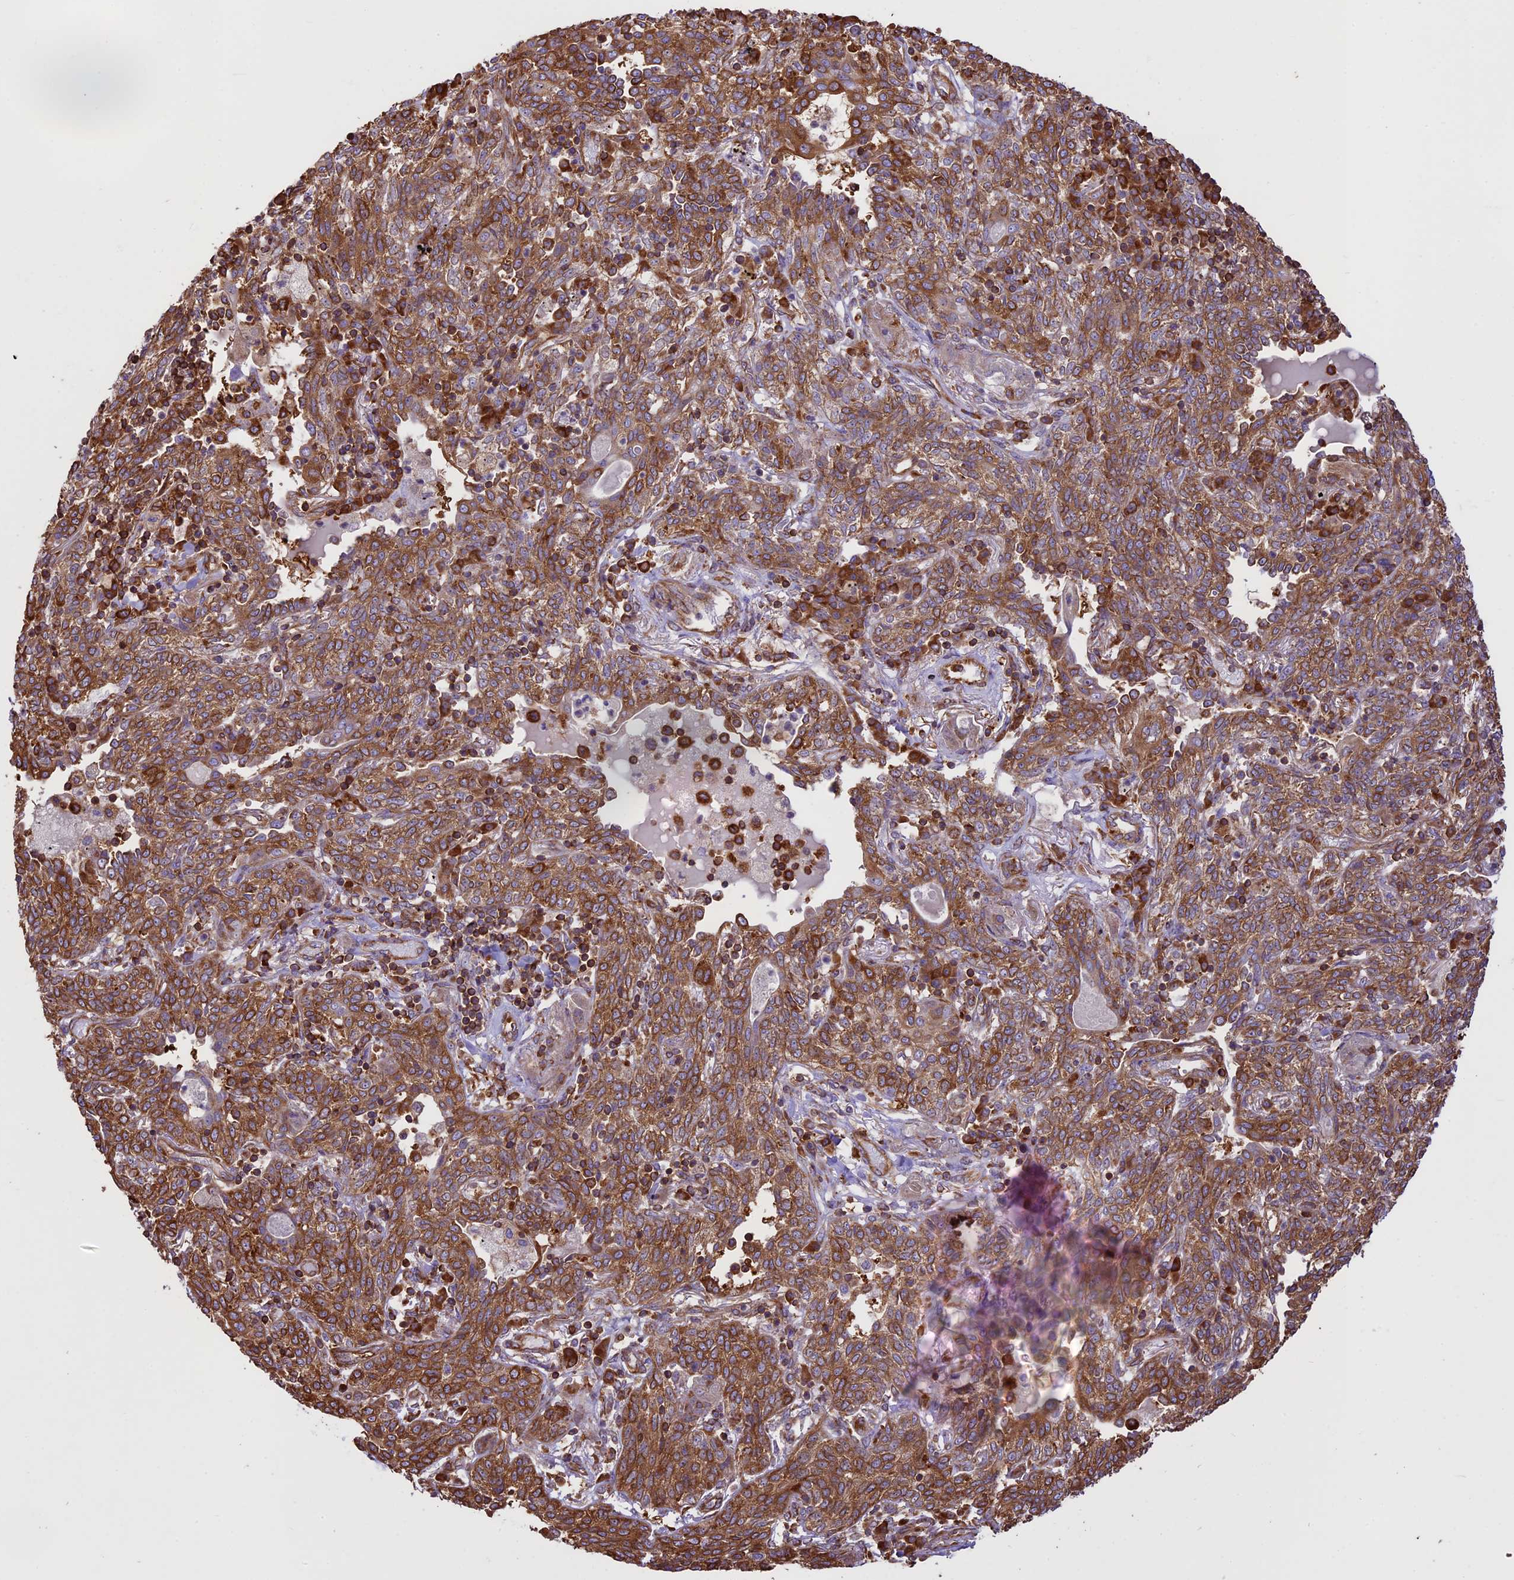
{"staining": {"intensity": "moderate", "quantity": ">75%", "location": "cytoplasmic/membranous"}, "tissue": "lung cancer", "cell_type": "Tumor cells", "image_type": "cancer", "snomed": [{"axis": "morphology", "description": "Squamous cell carcinoma, NOS"}, {"axis": "topography", "description": "Lung"}], "caption": "Protein staining by immunohistochemistry (IHC) demonstrates moderate cytoplasmic/membranous positivity in approximately >75% of tumor cells in lung squamous cell carcinoma.", "gene": "KARS1", "patient": {"sex": "female", "age": 70}}